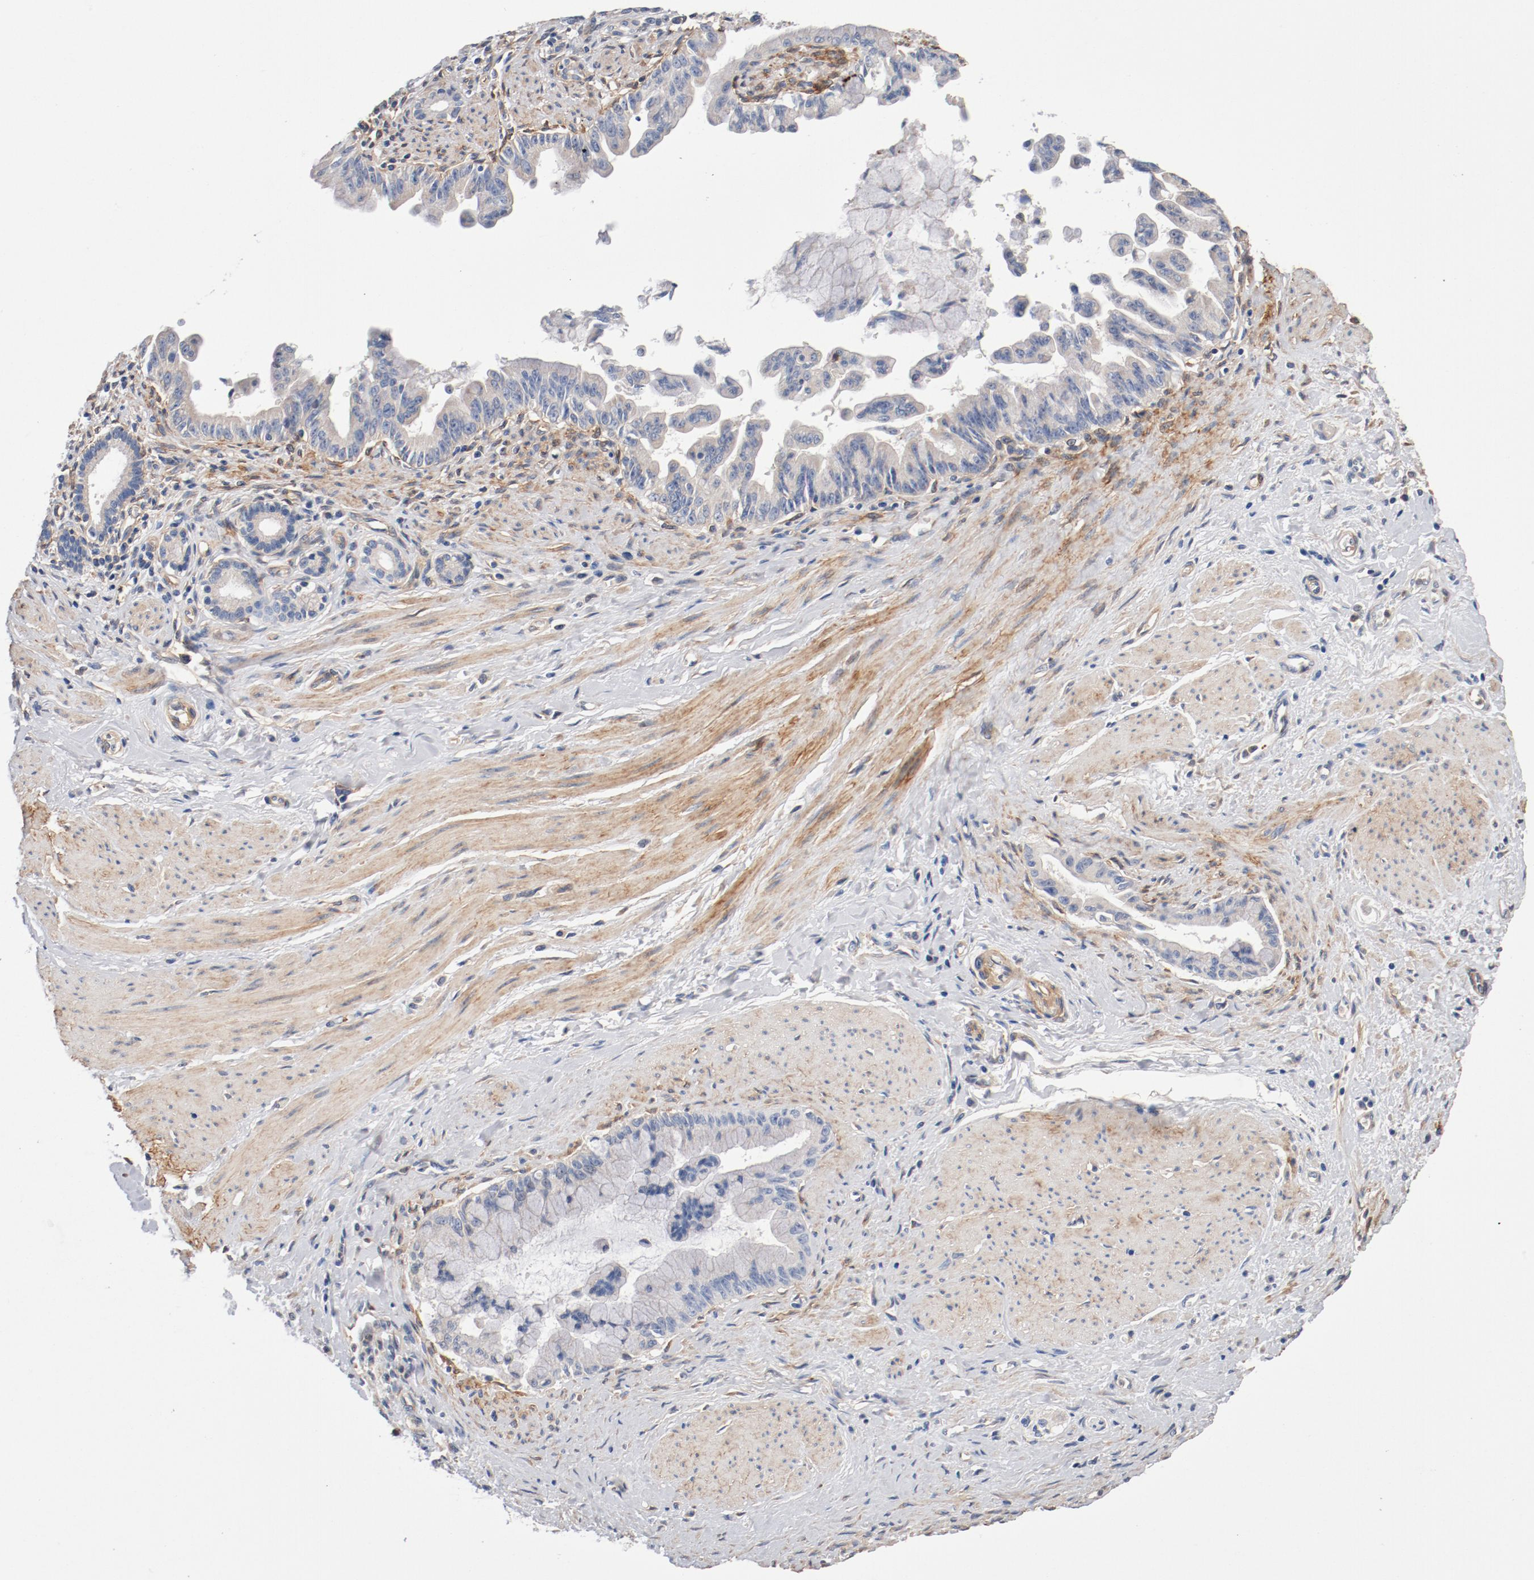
{"staining": {"intensity": "negative", "quantity": "none", "location": "none"}, "tissue": "pancreatic cancer", "cell_type": "Tumor cells", "image_type": "cancer", "snomed": [{"axis": "morphology", "description": "Adenocarcinoma, NOS"}, {"axis": "topography", "description": "Pancreas"}], "caption": "Immunohistochemistry (IHC) of pancreatic cancer demonstrates no staining in tumor cells.", "gene": "ILK", "patient": {"sex": "male", "age": 59}}